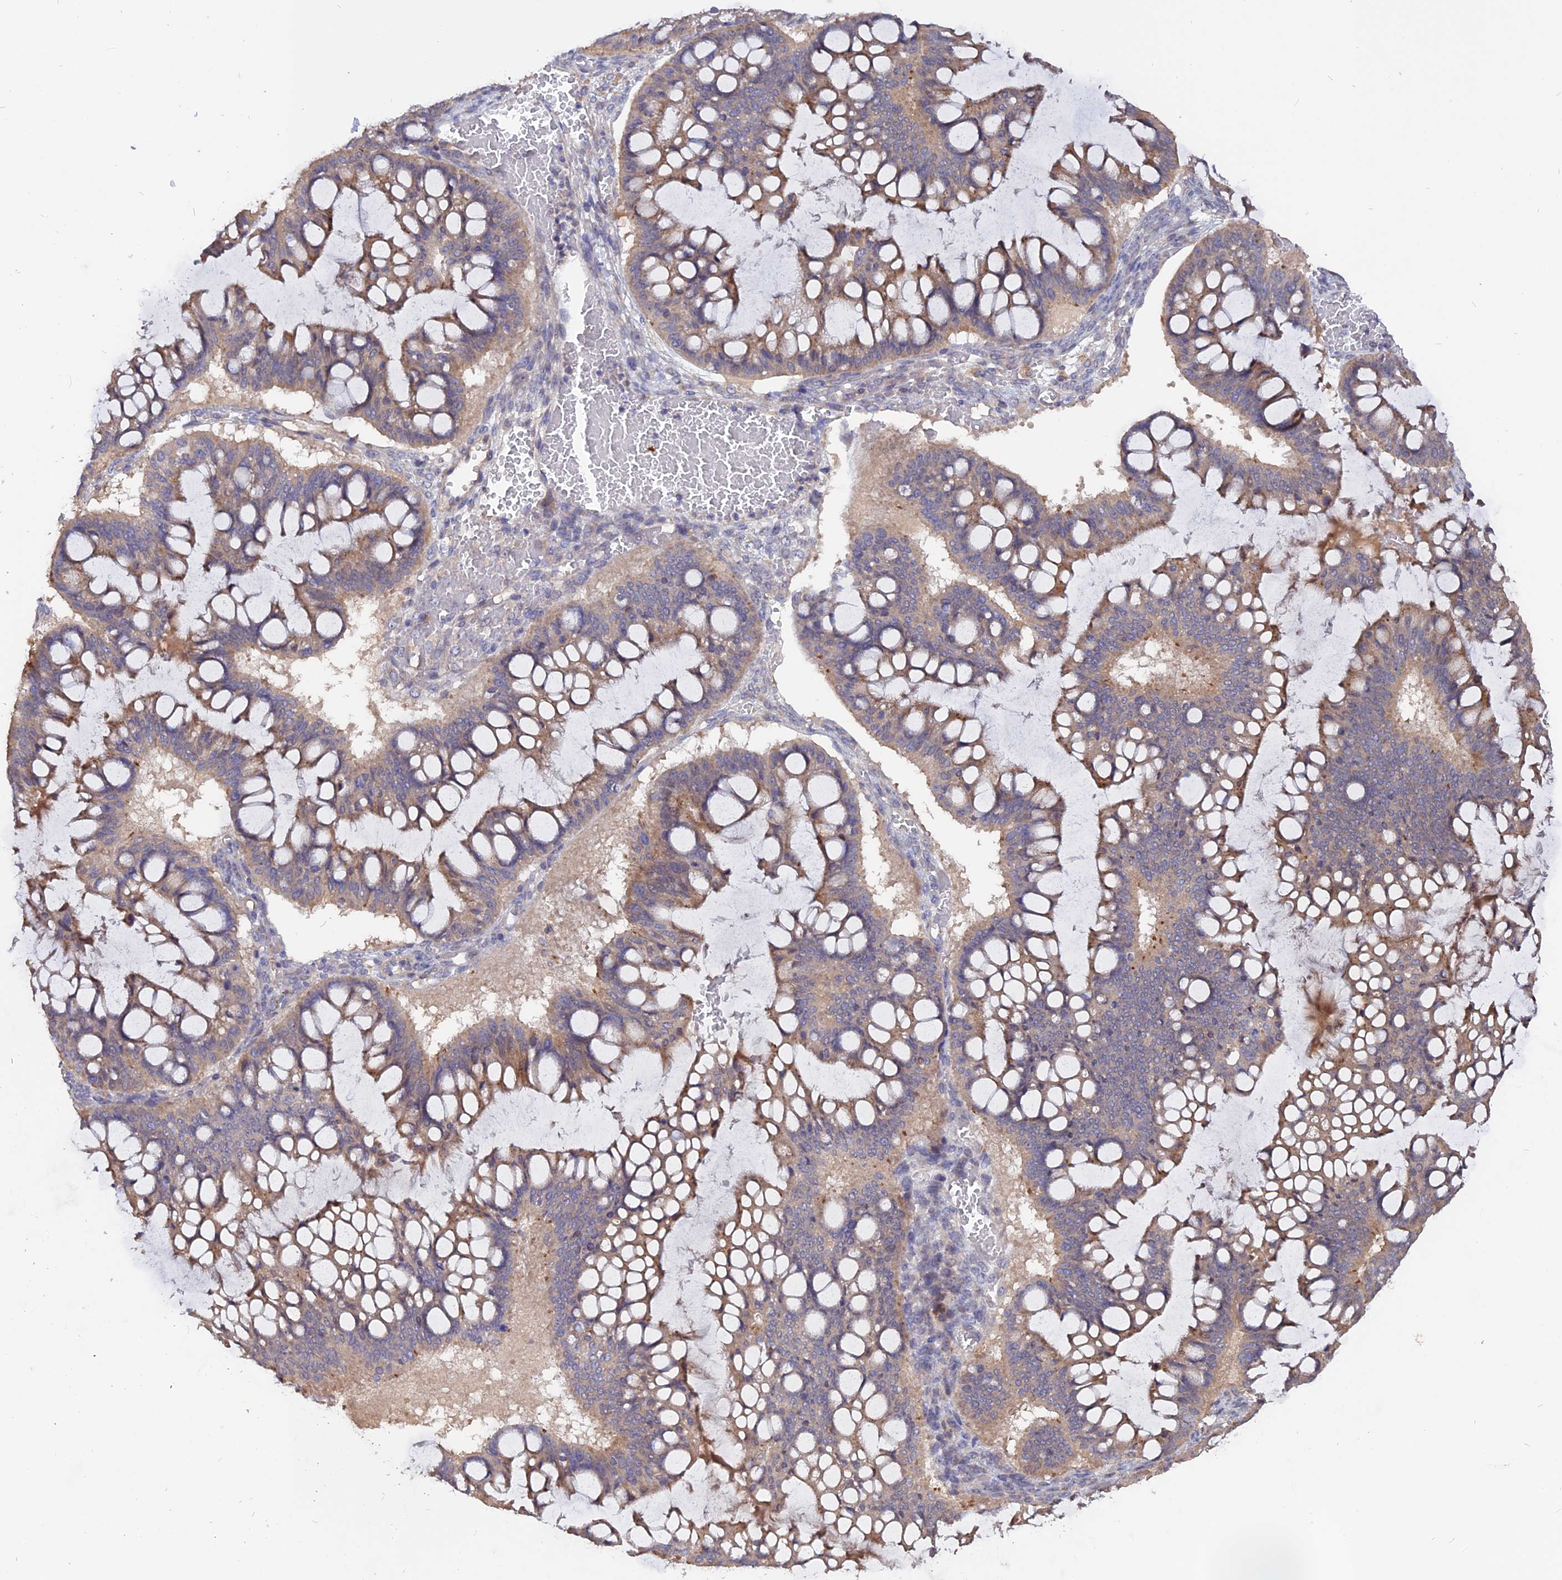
{"staining": {"intensity": "weak", "quantity": ">75%", "location": "cytoplasmic/membranous"}, "tissue": "ovarian cancer", "cell_type": "Tumor cells", "image_type": "cancer", "snomed": [{"axis": "morphology", "description": "Cystadenocarcinoma, mucinous, NOS"}, {"axis": "topography", "description": "Ovary"}], "caption": "Immunohistochemical staining of ovarian mucinous cystadenocarcinoma displays low levels of weak cytoplasmic/membranous positivity in approximately >75% of tumor cells.", "gene": "CARMIL2", "patient": {"sex": "female", "age": 73}}